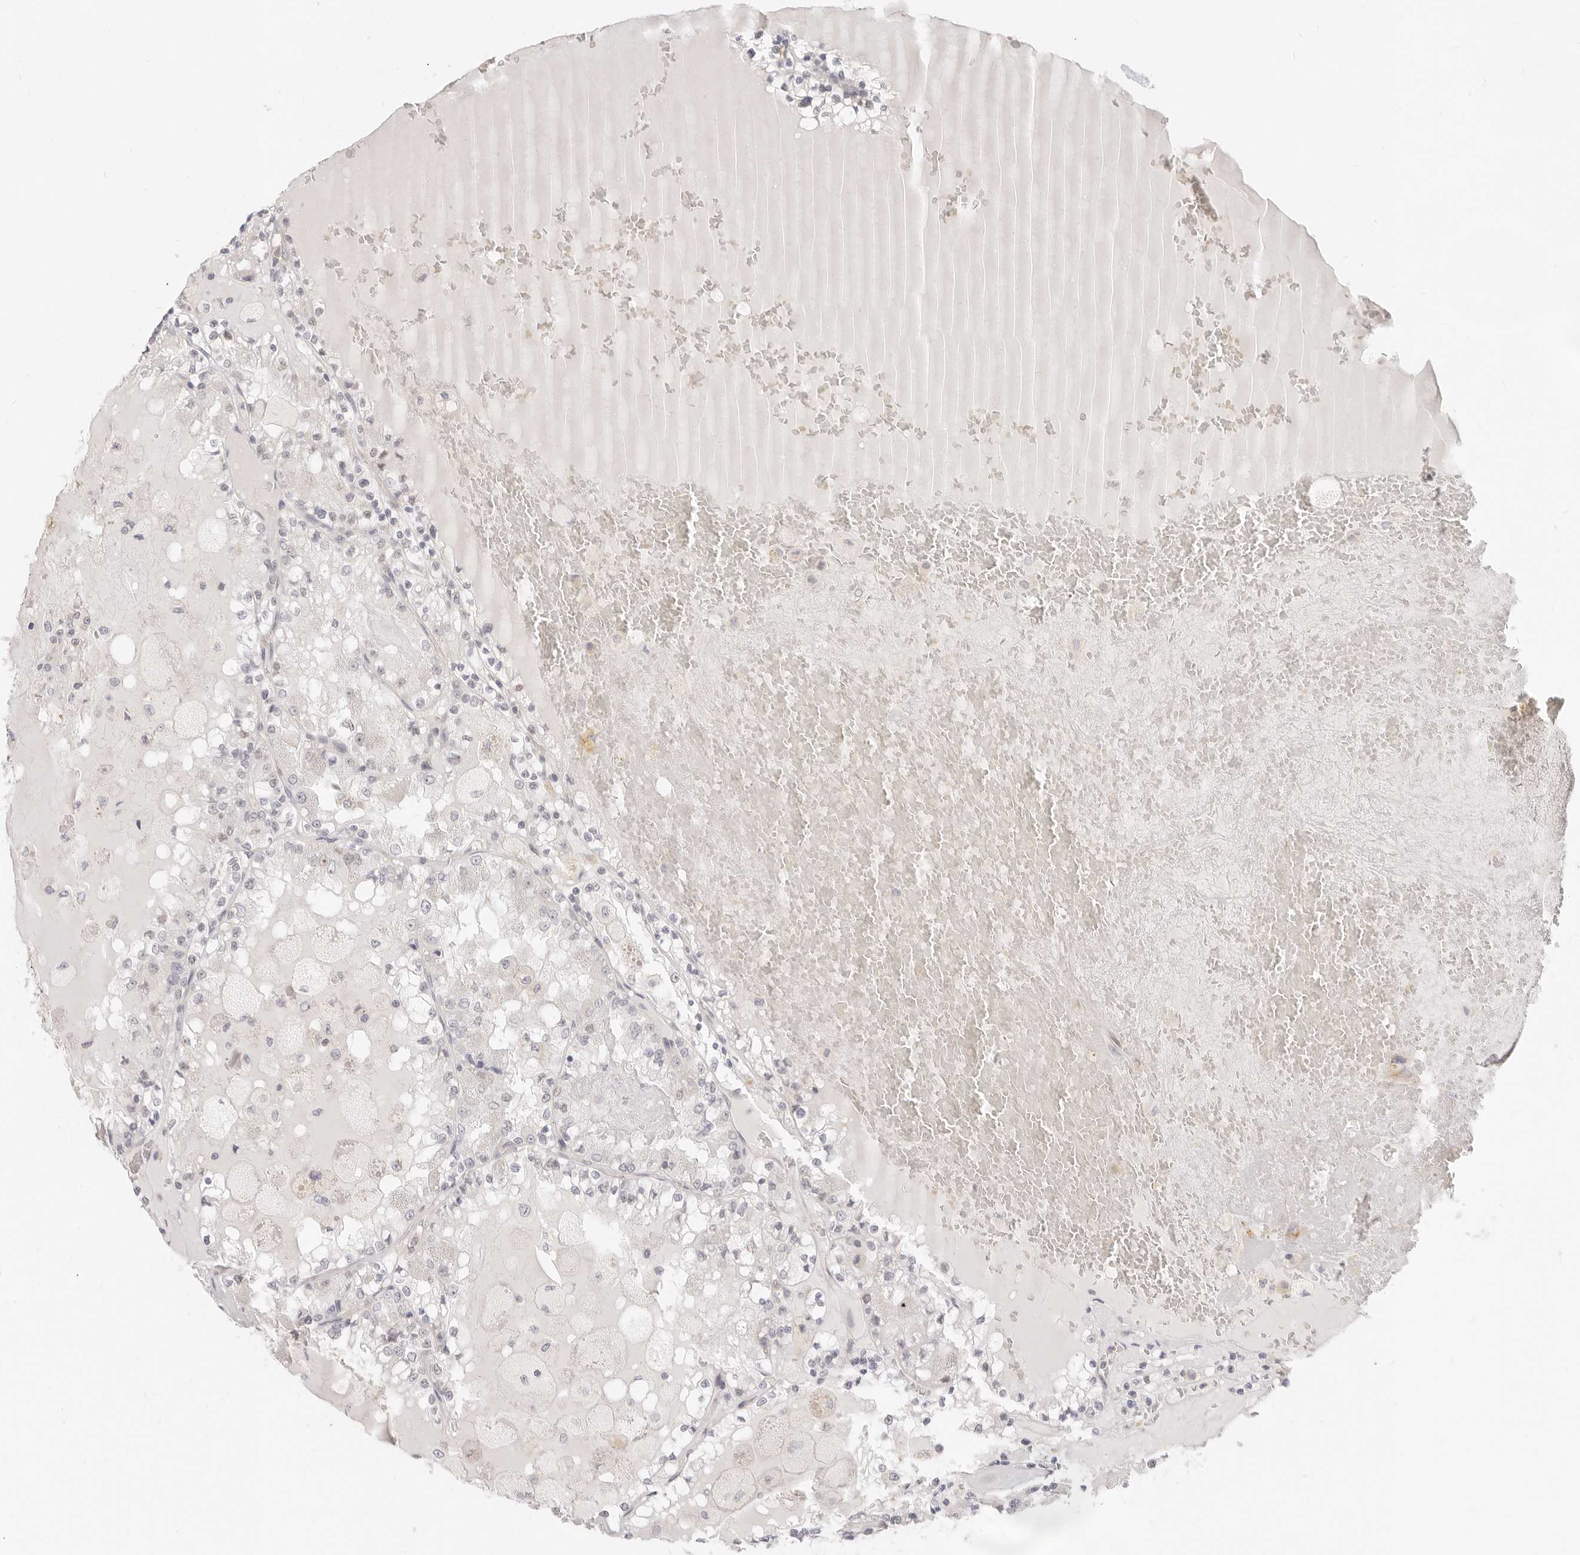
{"staining": {"intensity": "negative", "quantity": "none", "location": "none"}, "tissue": "renal cancer", "cell_type": "Tumor cells", "image_type": "cancer", "snomed": [{"axis": "morphology", "description": "Adenocarcinoma, NOS"}, {"axis": "topography", "description": "Kidney"}], "caption": "This is an IHC photomicrograph of renal adenocarcinoma. There is no expression in tumor cells.", "gene": "LTB4R2", "patient": {"sex": "female", "age": 56}}